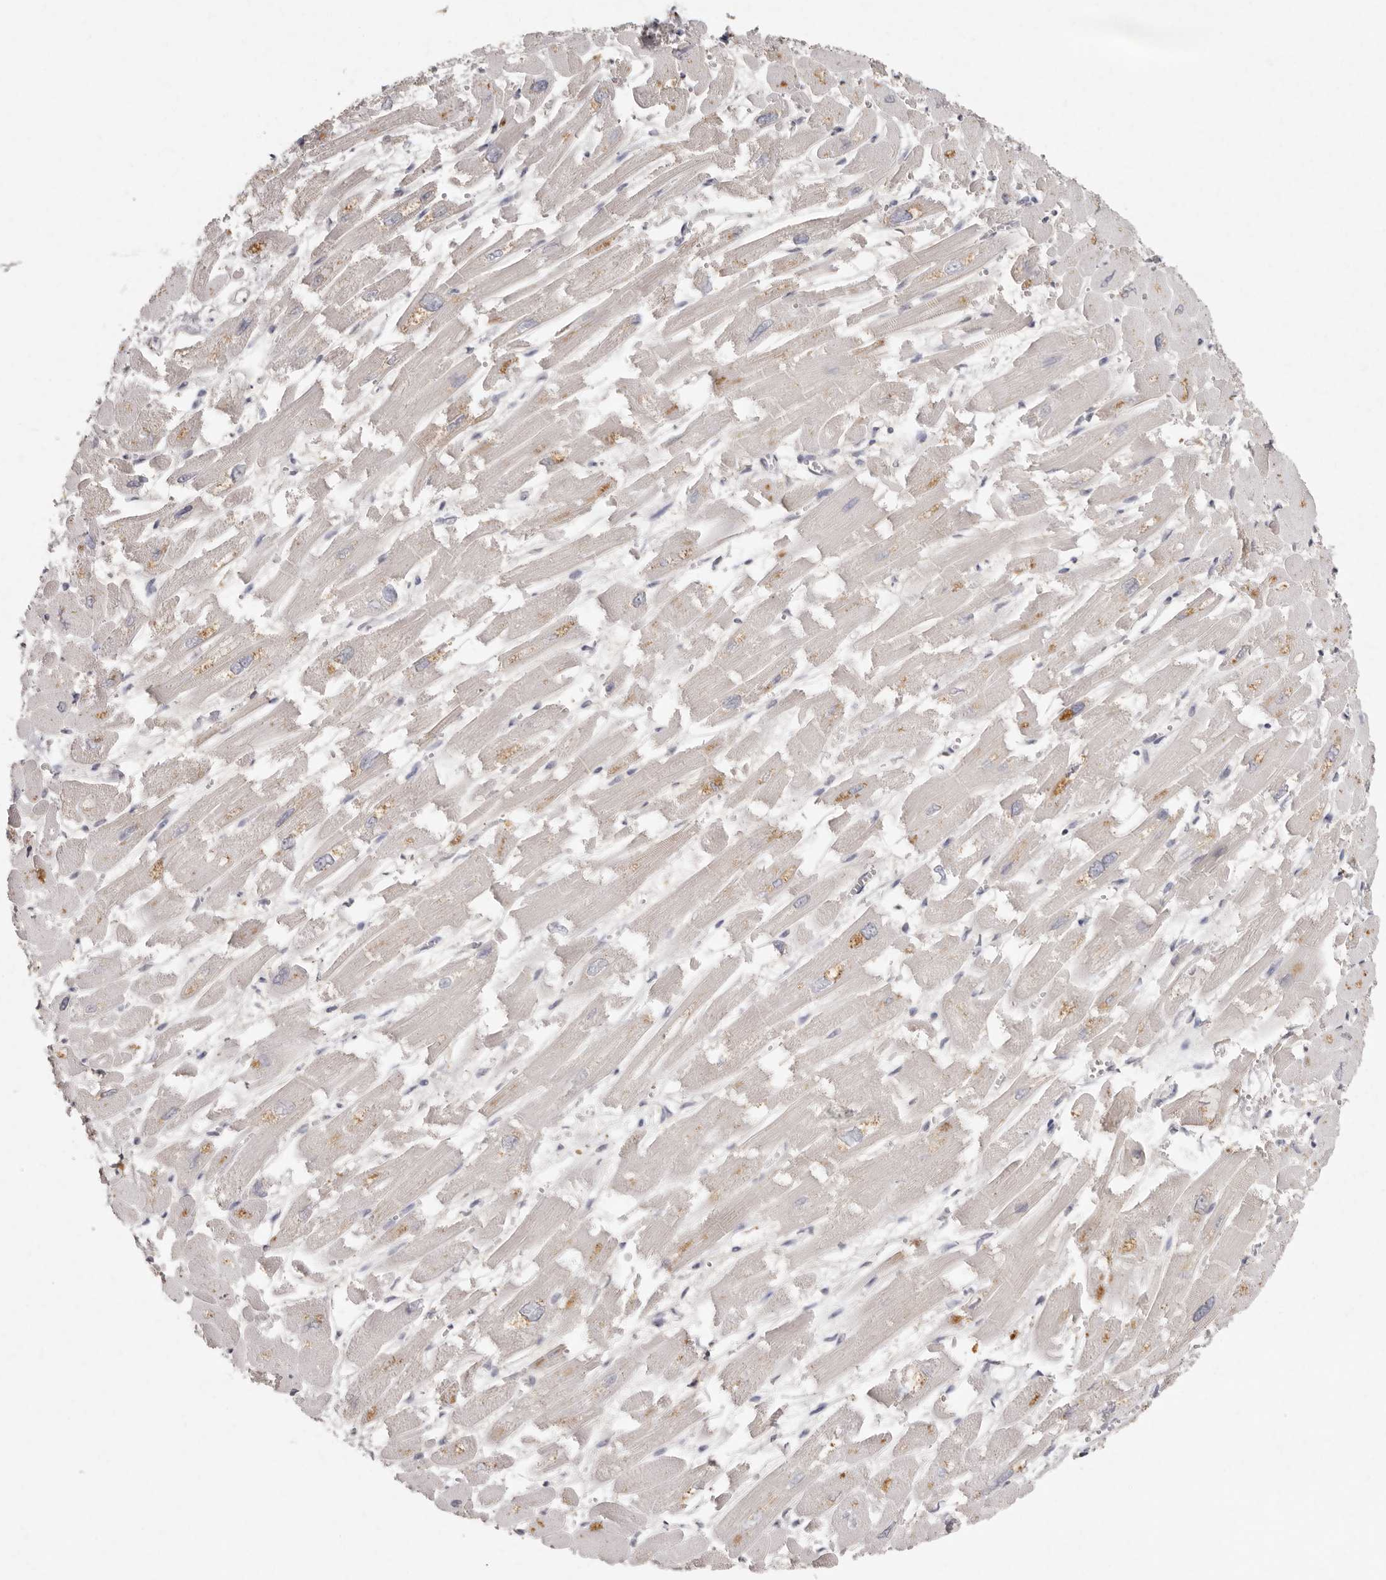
{"staining": {"intensity": "weak", "quantity": "25%-75%", "location": "cytoplasmic/membranous"}, "tissue": "heart muscle", "cell_type": "Cardiomyocytes", "image_type": "normal", "snomed": [{"axis": "morphology", "description": "Normal tissue, NOS"}, {"axis": "topography", "description": "Heart"}], "caption": "Protein analysis of unremarkable heart muscle reveals weak cytoplasmic/membranous positivity in about 25%-75% of cardiomyocytes.", "gene": "FAM185A", "patient": {"sex": "male", "age": 54}}